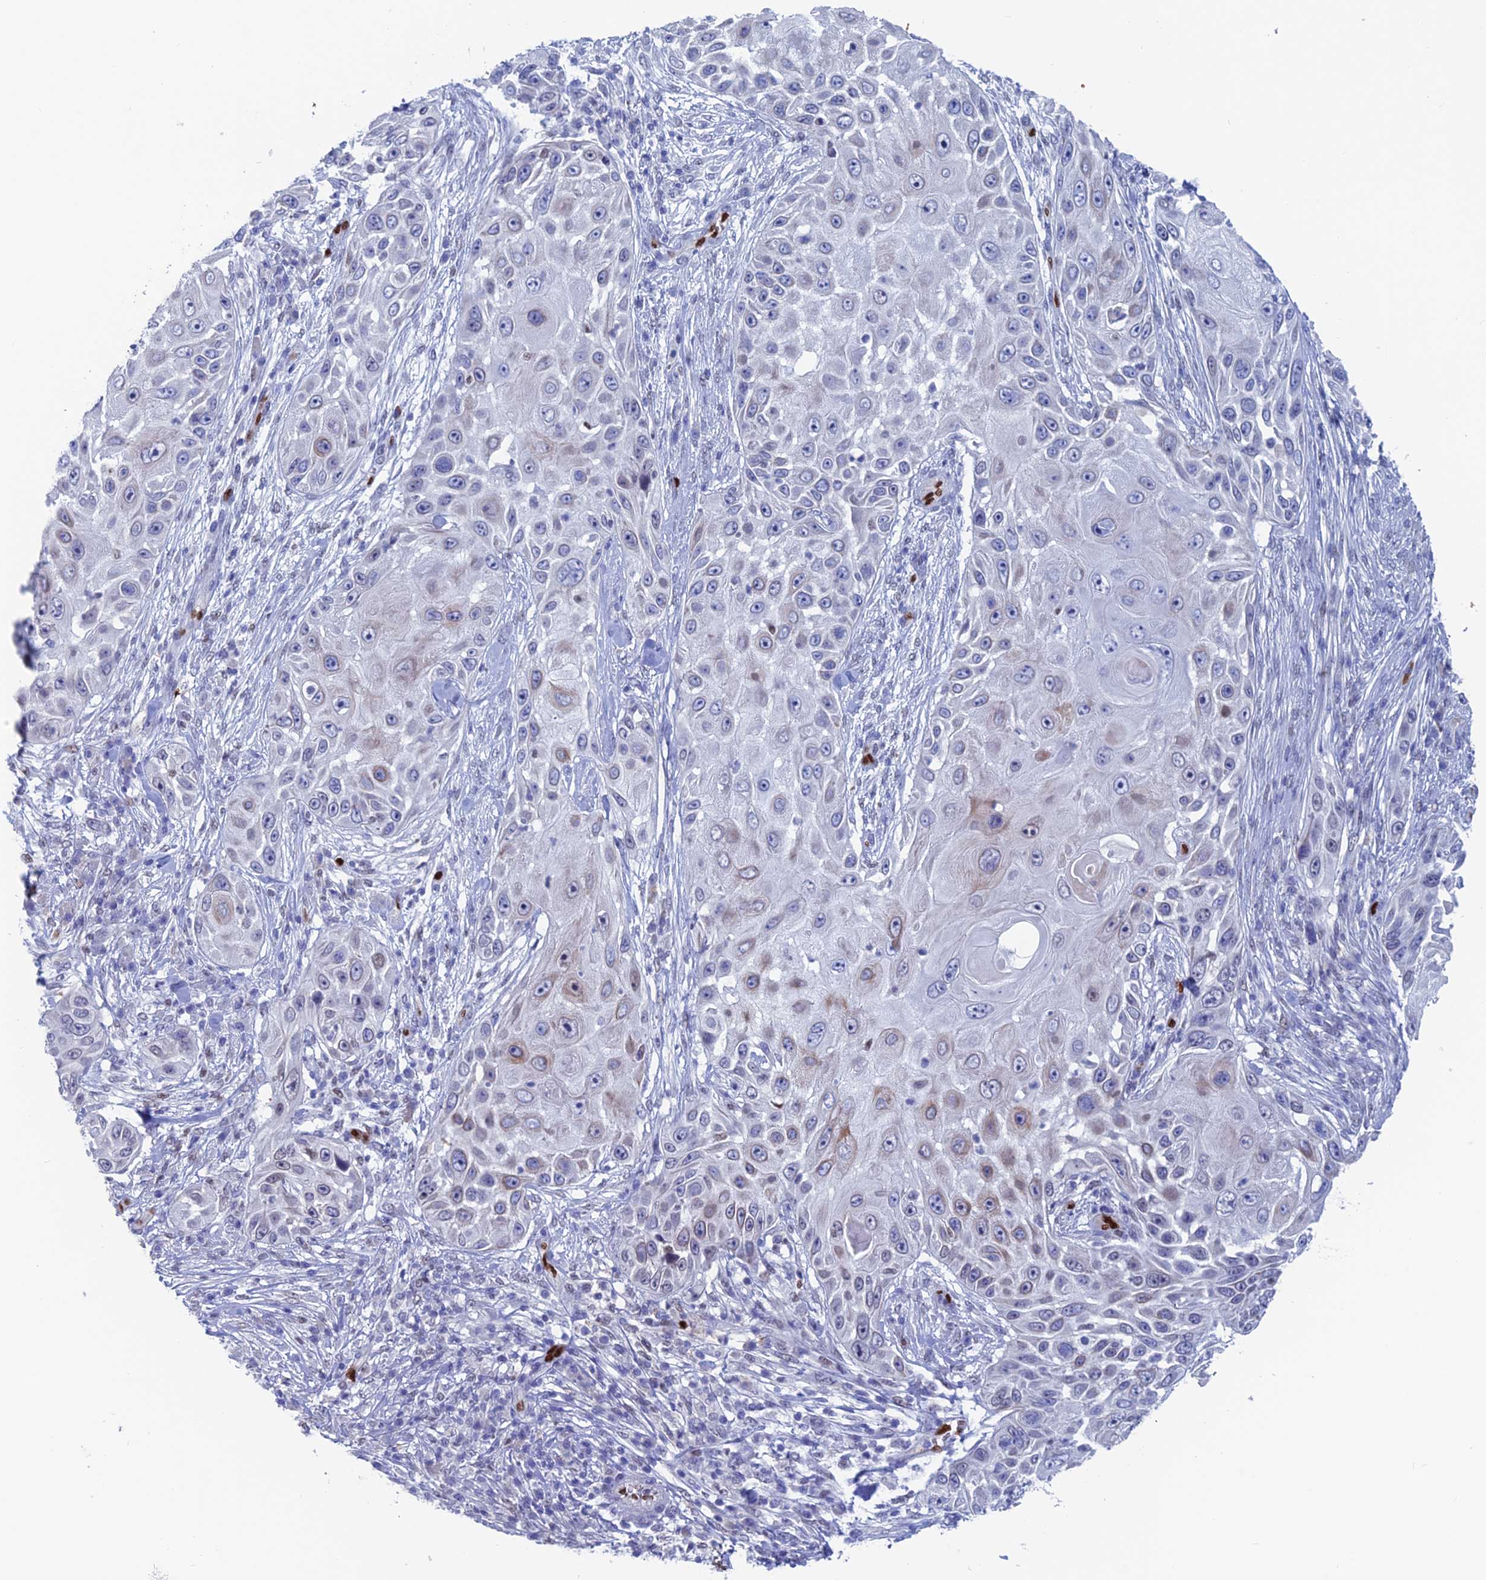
{"staining": {"intensity": "weak", "quantity": "<25%", "location": "cytoplasmic/membranous"}, "tissue": "skin cancer", "cell_type": "Tumor cells", "image_type": "cancer", "snomed": [{"axis": "morphology", "description": "Squamous cell carcinoma, NOS"}, {"axis": "topography", "description": "Skin"}], "caption": "Human skin cancer stained for a protein using immunohistochemistry (IHC) reveals no staining in tumor cells.", "gene": "NOL4L", "patient": {"sex": "female", "age": 44}}